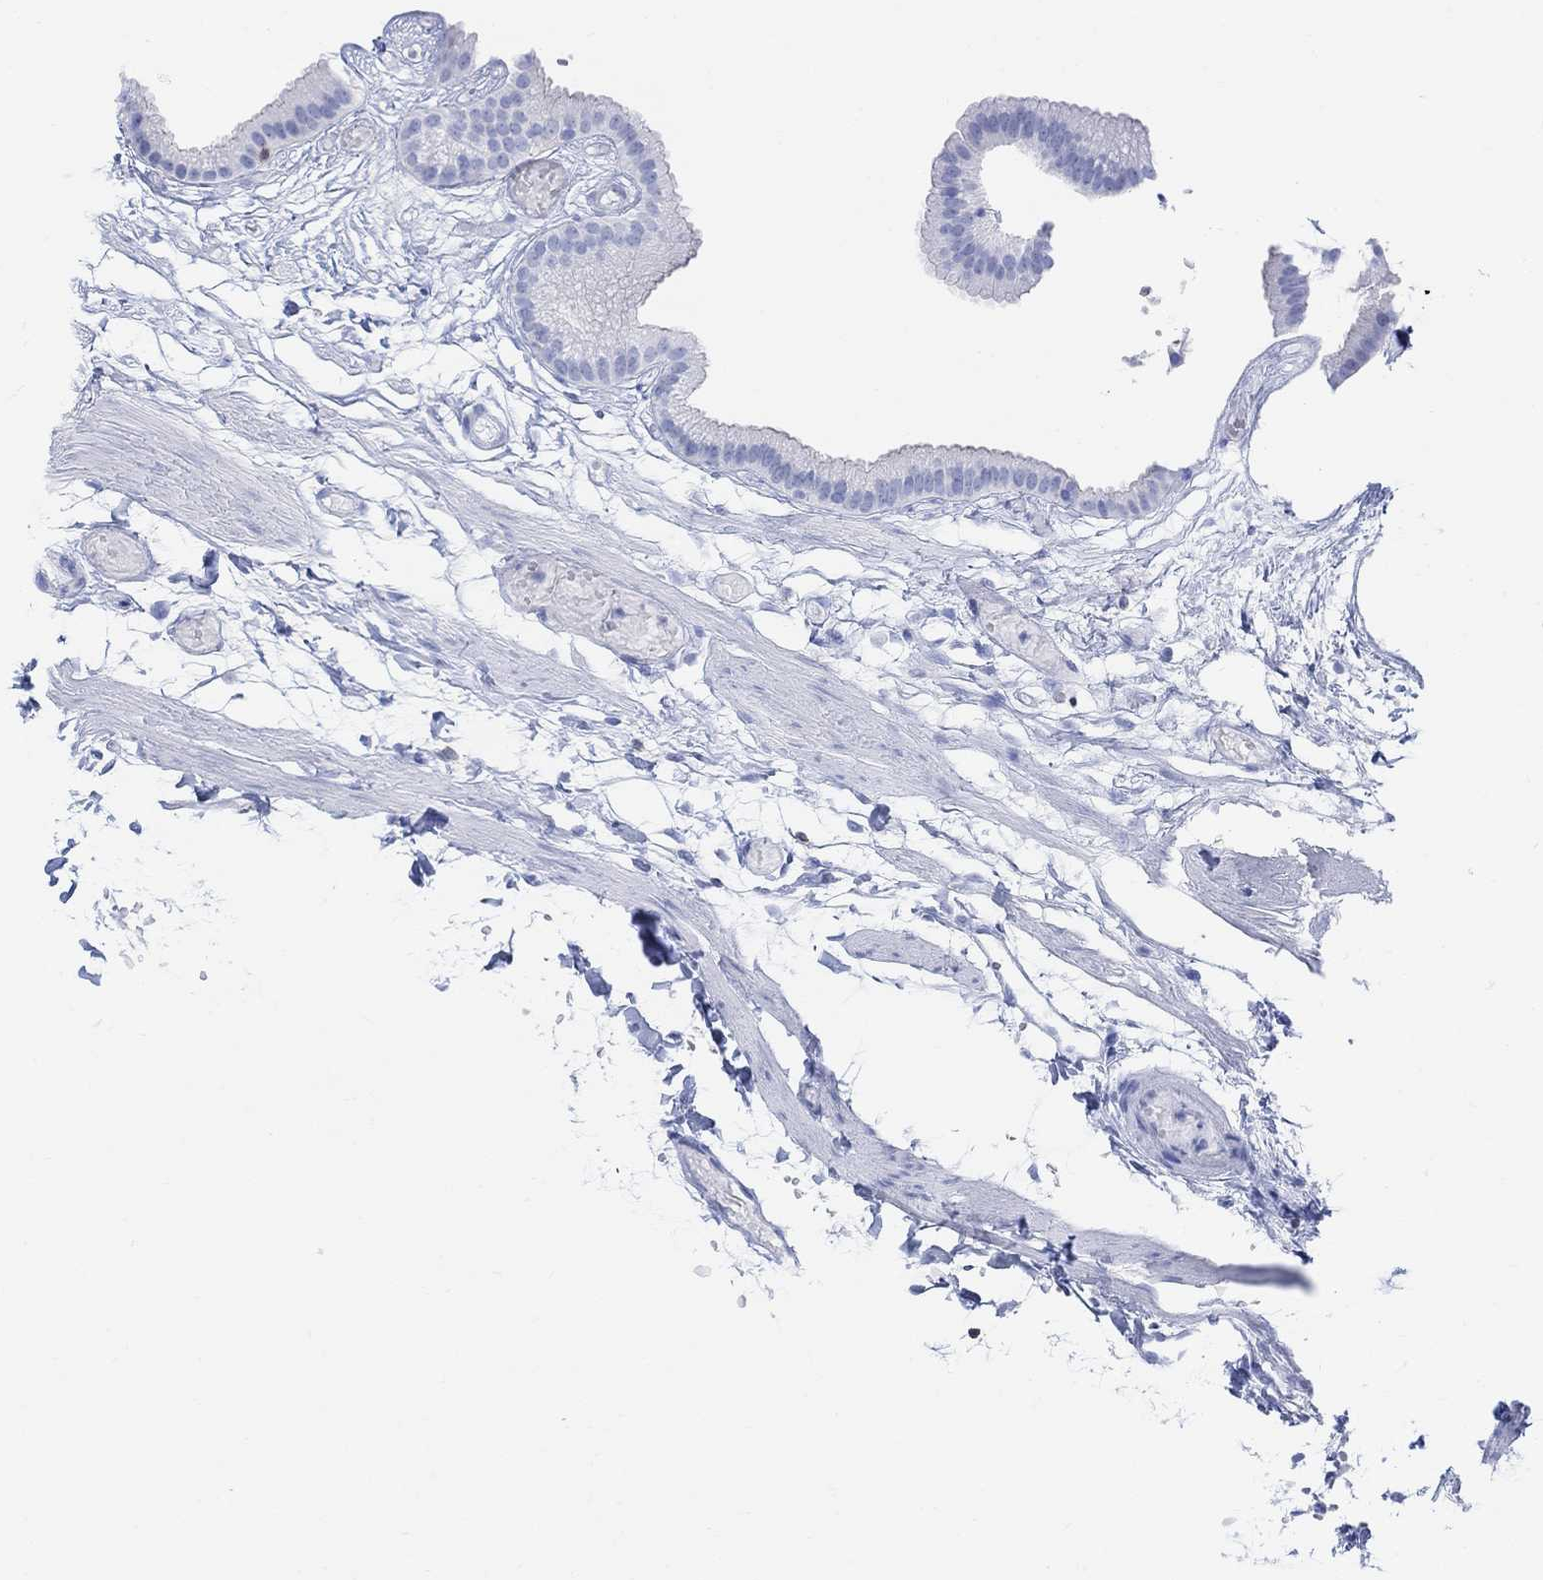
{"staining": {"intensity": "moderate", "quantity": "<25%", "location": "cytoplasmic/membranous"}, "tissue": "gallbladder", "cell_type": "Glandular cells", "image_type": "normal", "snomed": [{"axis": "morphology", "description": "Normal tissue, NOS"}, {"axis": "topography", "description": "Gallbladder"}], "caption": "An image of human gallbladder stained for a protein demonstrates moderate cytoplasmic/membranous brown staining in glandular cells. The protein of interest is shown in brown color, while the nuclei are stained blue.", "gene": "GPR65", "patient": {"sex": "female", "age": 45}}